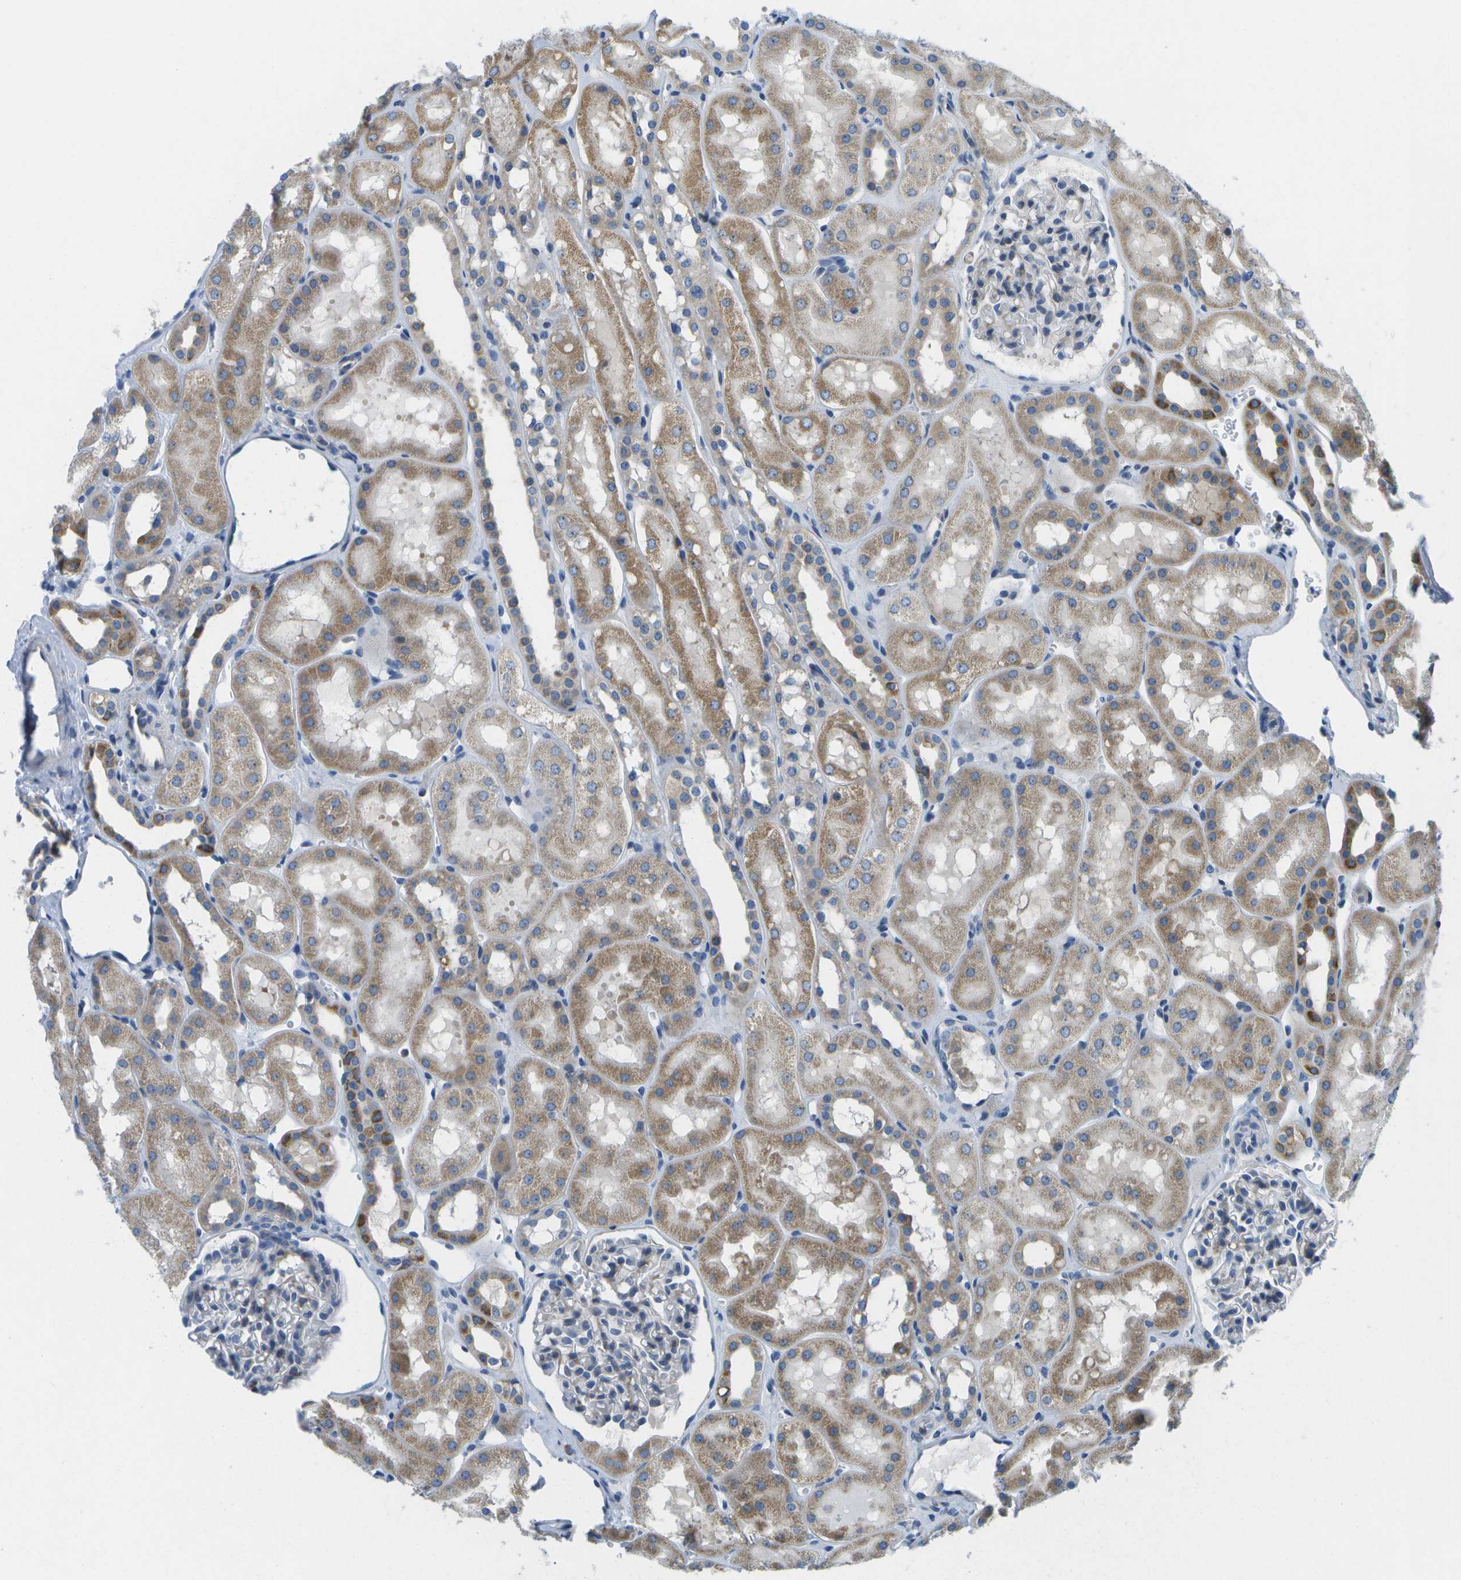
{"staining": {"intensity": "weak", "quantity": "<25%", "location": "cytoplasmic/membranous"}, "tissue": "kidney", "cell_type": "Cells in glomeruli", "image_type": "normal", "snomed": [{"axis": "morphology", "description": "Normal tissue, NOS"}, {"axis": "topography", "description": "Kidney"}, {"axis": "topography", "description": "Urinary bladder"}], "caption": "This is an immunohistochemistry histopathology image of benign kidney. There is no staining in cells in glomeruli.", "gene": "GDF5", "patient": {"sex": "male", "age": 16}}